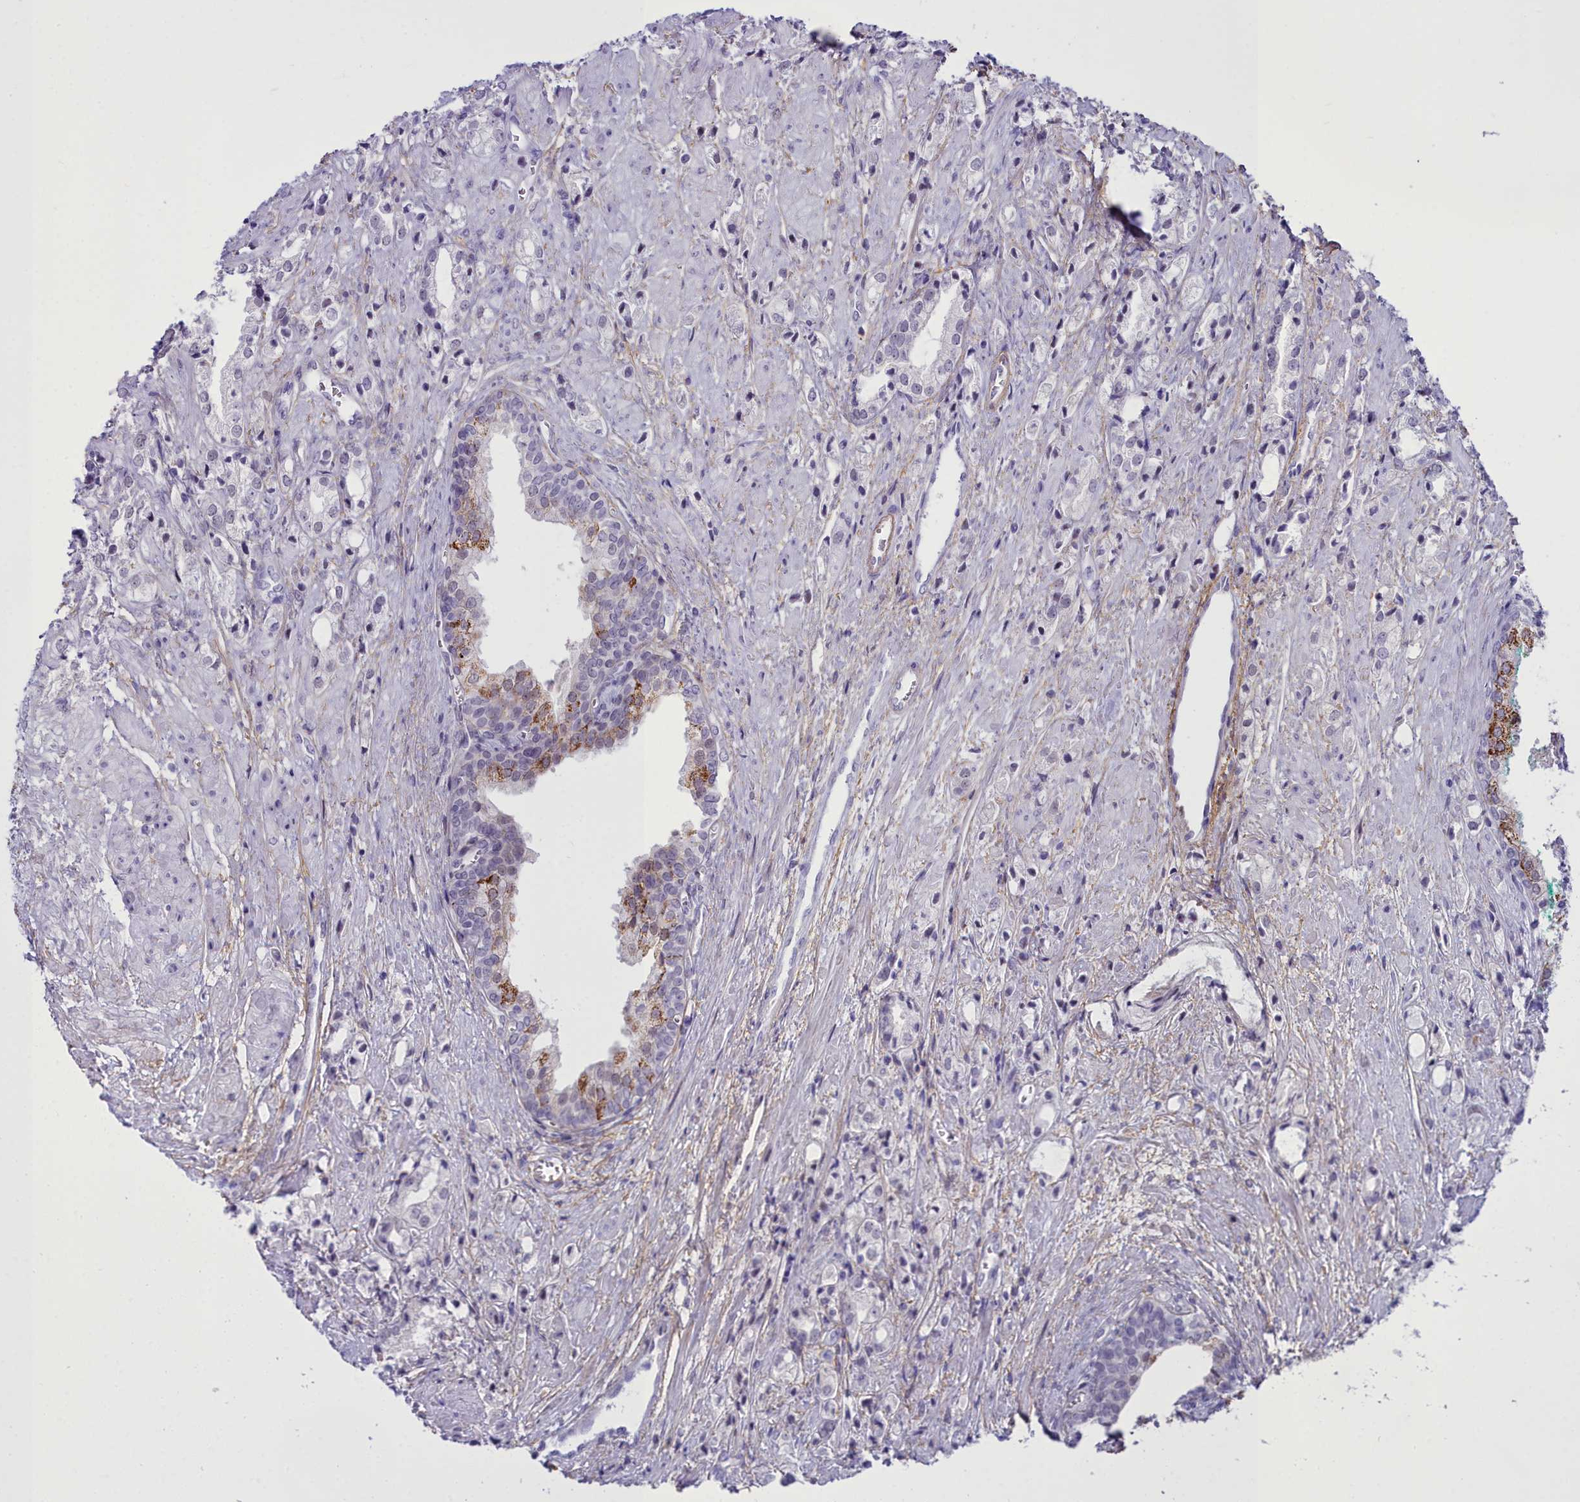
{"staining": {"intensity": "moderate", "quantity": "<25%", "location": "cytoplasmic/membranous"}, "tissue": "prostate cancer", "cell_type": "Tumor cells", "image_type": "cancer", "snomed": [{"axis": "morphology", "description": "Adenocarcinoma, High grade"}, {"axis": "topography", "description": "Prostate"}], "caption": "Prostate cancer (adenocarcinoma (high-grade)) stained for a protein demonstrates moderate cytoplasmic/membranous positivity in tumor cells.", "gene": "OSTN", "patient": {"sex": "male", "age": 50}}